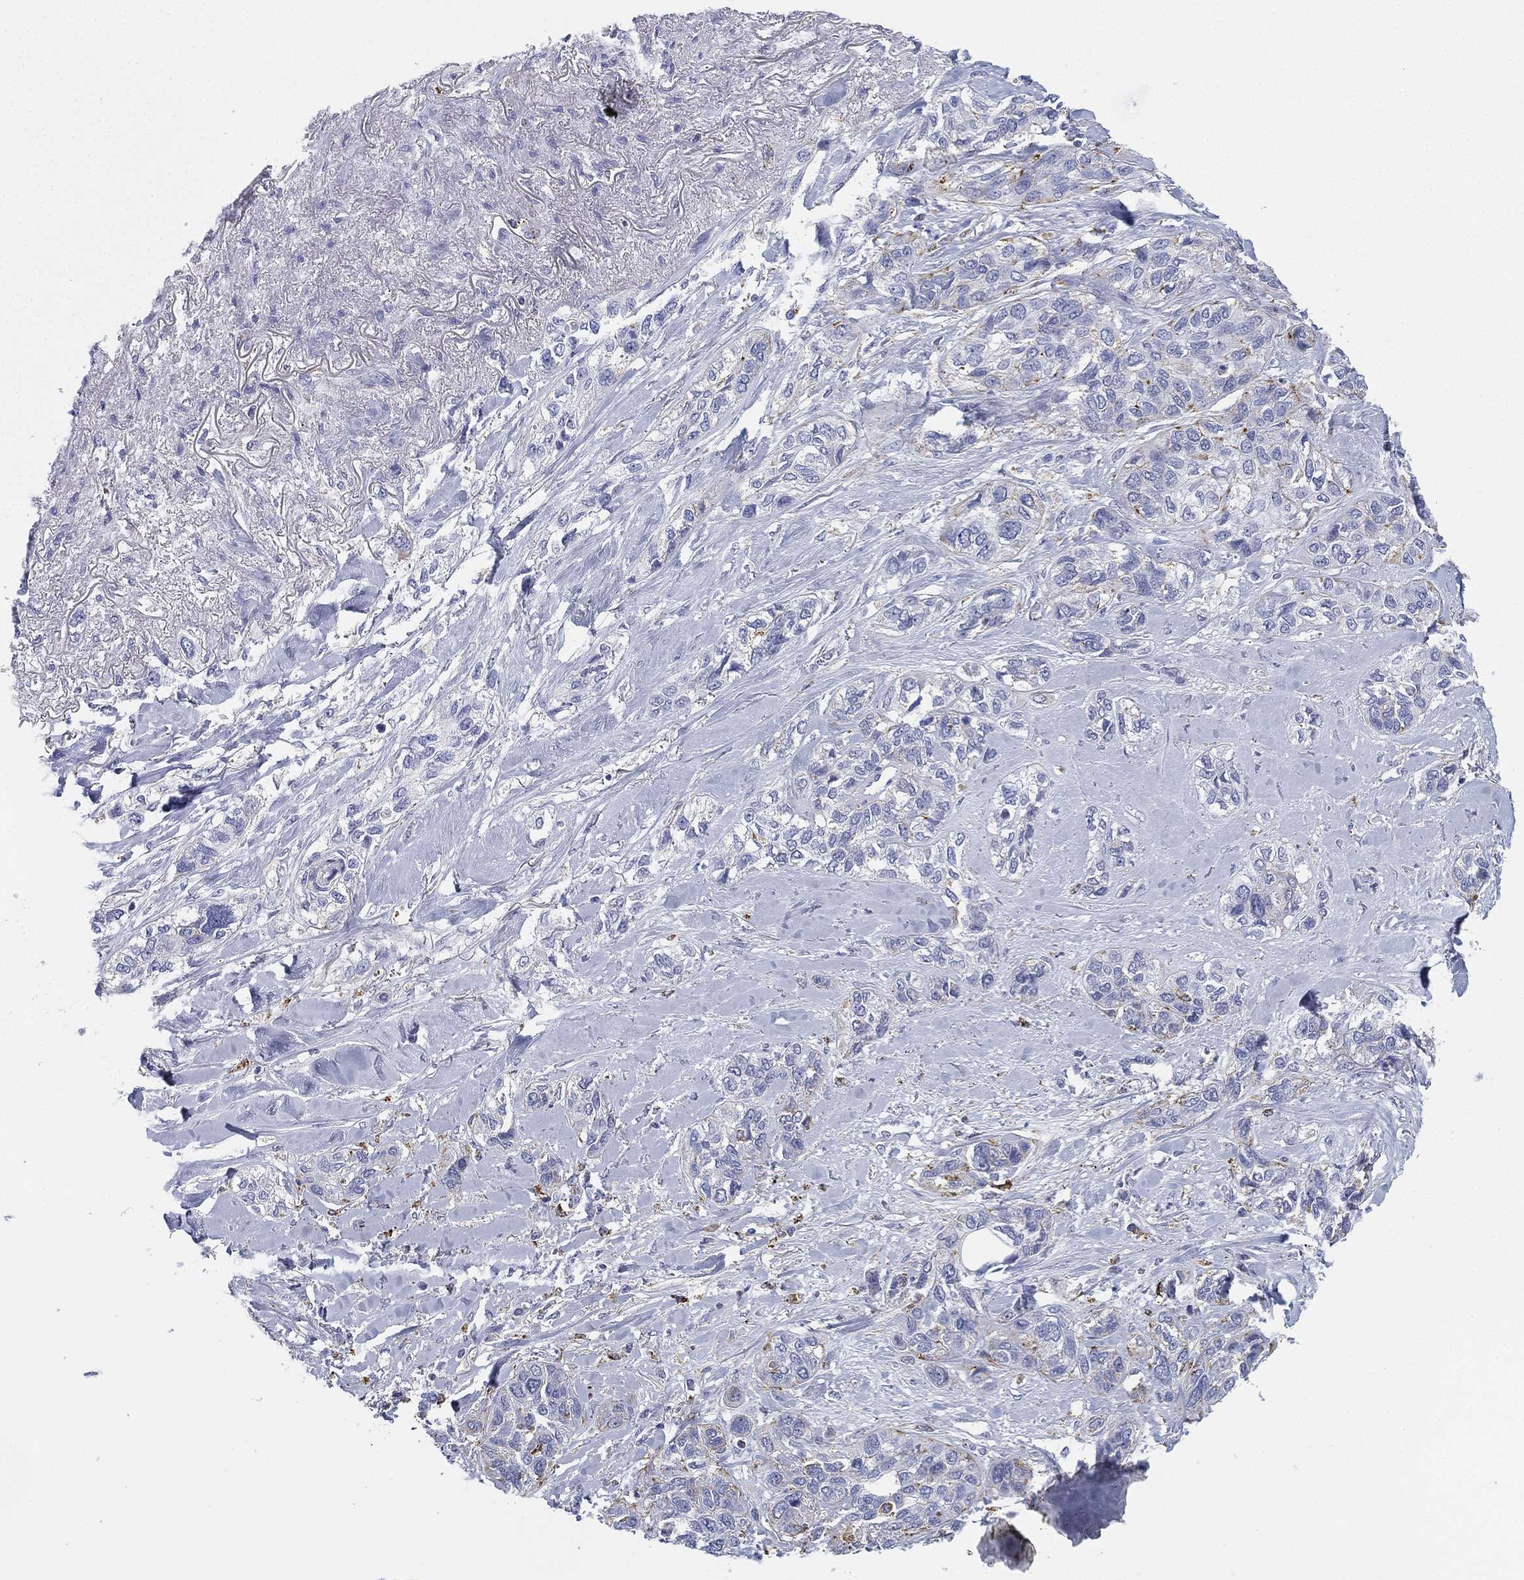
{"staining": {"intensity": "moderate", "quantity": "<25%", "location": "cytoplasmic/membranous"}, "tissue": "lung cancer", "cell_type": "Tumor cells", "image_type": "cancer", "snomed": [{"axis": "morphology", "description": "Squamous cell carcinoma, NOS"}, {"axis": "topography", "description": "Lung"}], "caption": "IHC histopathology image of lung cancer (squamous cell carcinoma) stained for a protein (brown), which reveals low levels of moderate cytoplasmic/membranous positivity in about <25% of tumor cells.", "gene": "NPC2", "patient": {"sex": "female", "age": 70}}